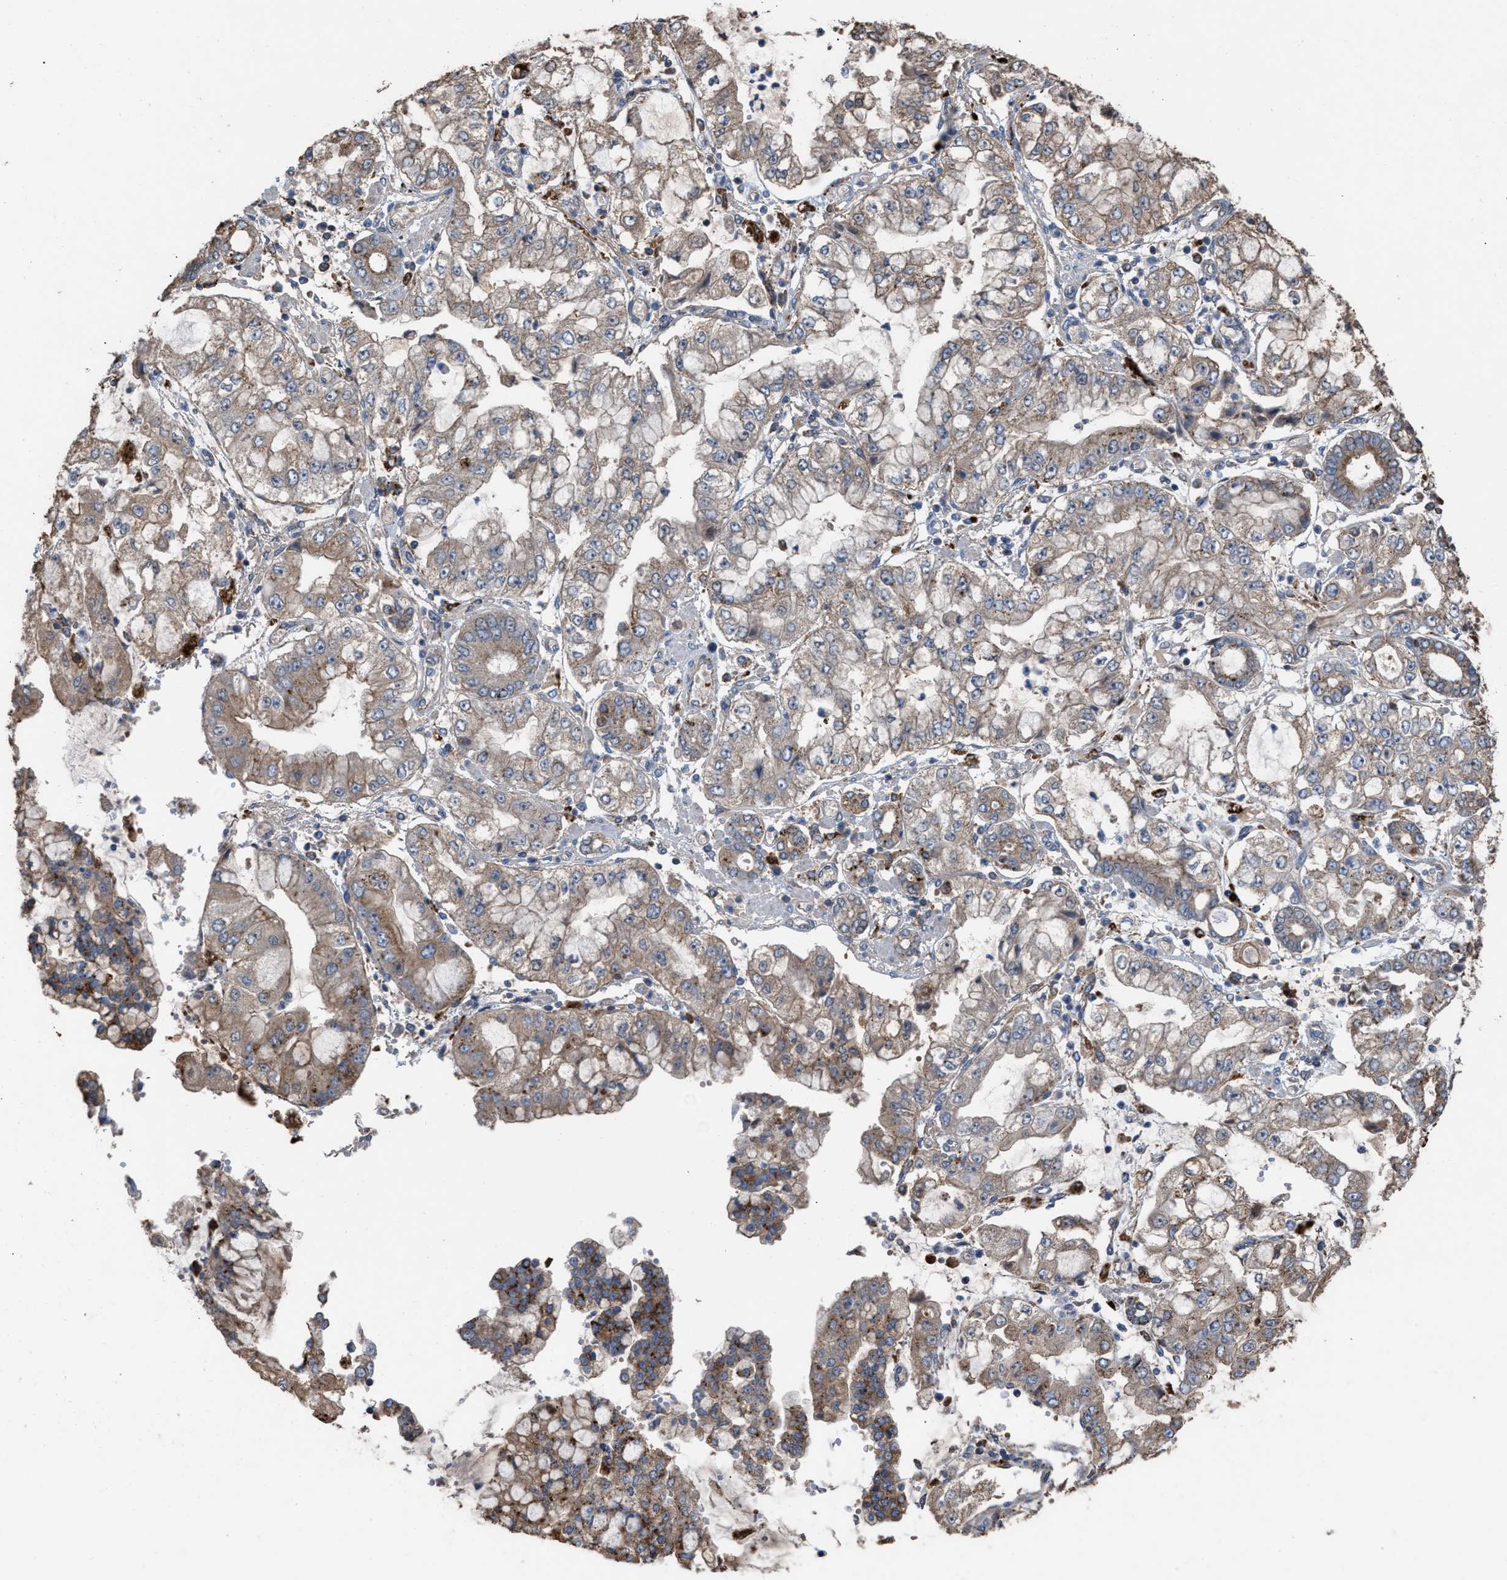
{"staining": {"intensity": "weak", "quantity": "25%-75%", "location": "cytoplasmic/membranous"}, "tissue": "stomach cancer", "cell_type": "Tumor cells", "image_type": "cancer", "snomed": [{"axis": "morphology", "description": "Adenocarcinoma, NOS"}, {"axis": "topography", "description": "Stomach"}], "caption": "Weak cytoplasmic/membranous expression for a protein is identified in about 25%-75% of tumor cells of stomach adenocarcinoma using IHC.", "gene": "ELMO3", "patient": {"sex": "male", "age": 76}}